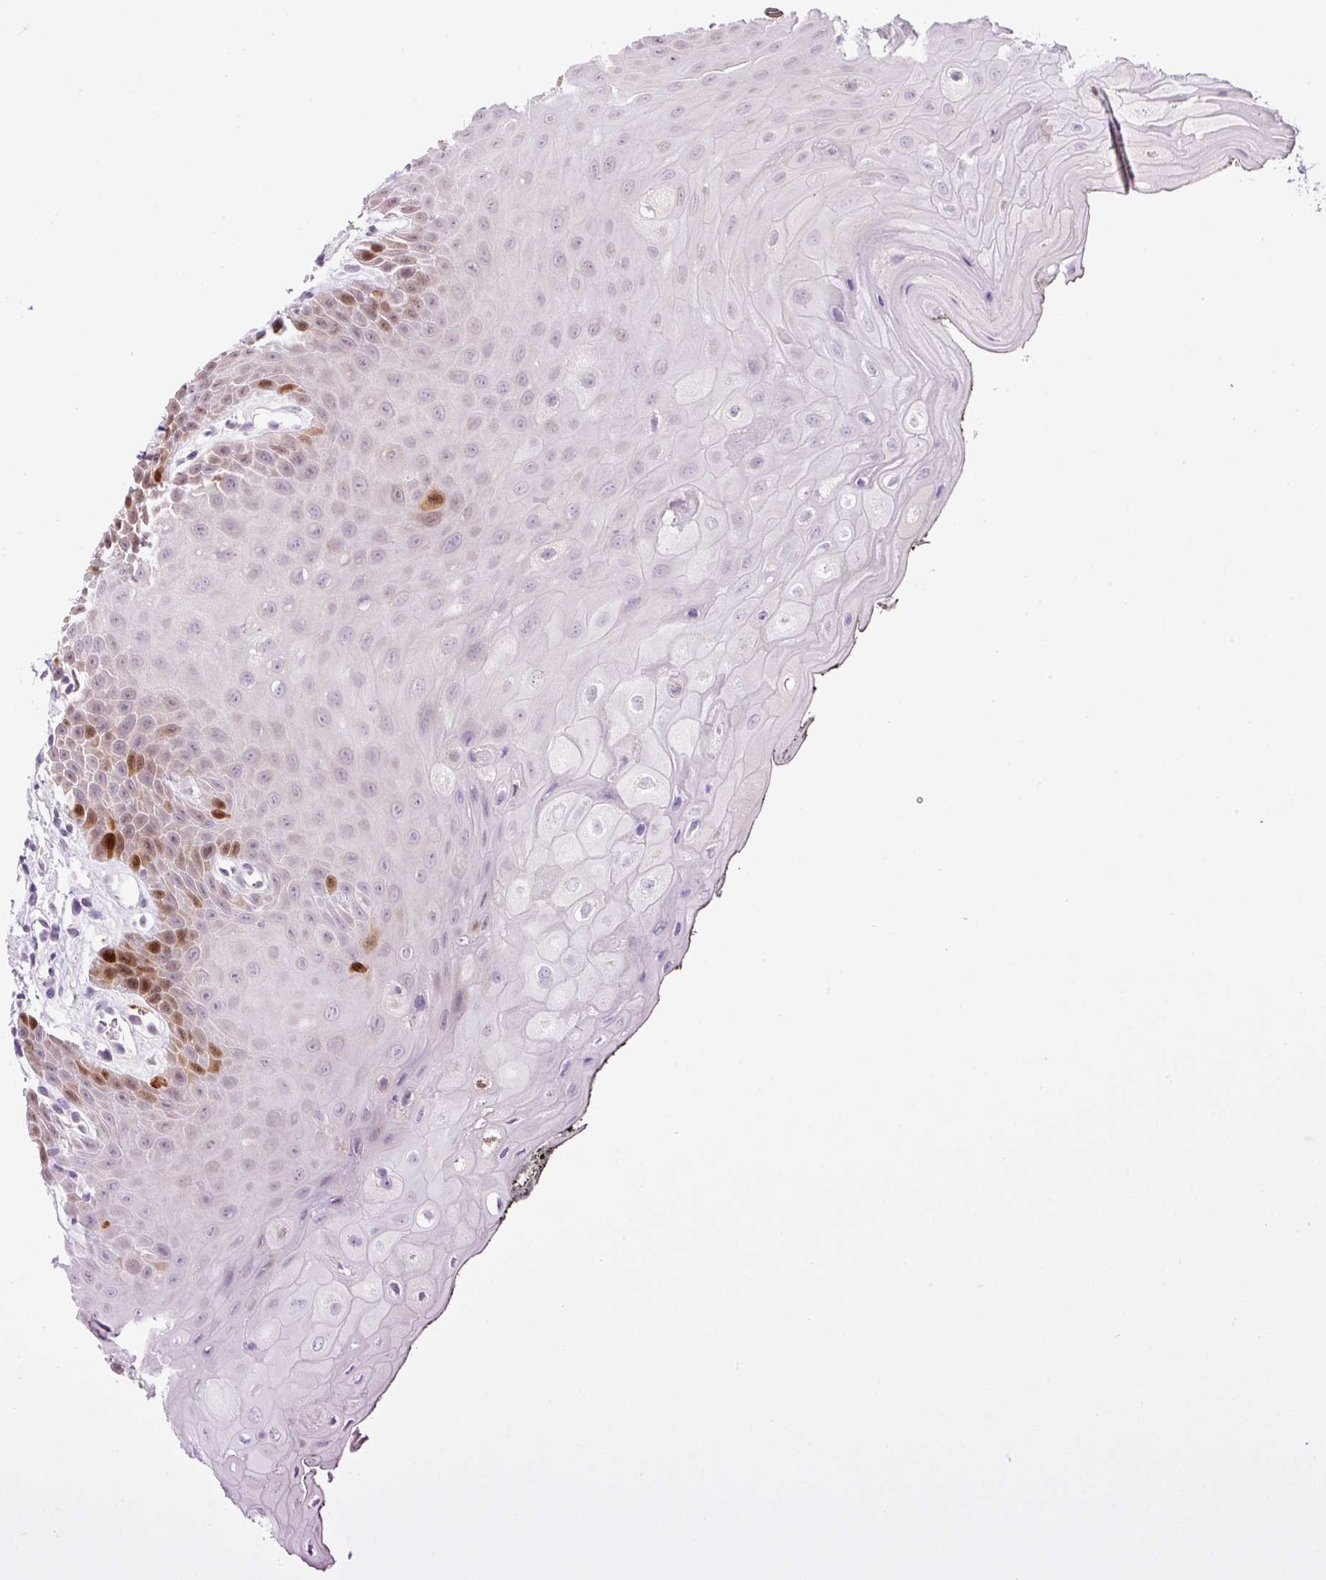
{"staining": {"intensity": "strong", "quantity": "<25%", "location": "cytoplasmic/membranous,nuclear"}, "tissue": "oral mucosa", "cell_type": "Squamous epithelial cells", "image_type": "normal", "snomed": [{"axis": "morphology", "description": "Normal tissue, NOS"}, {"axis": "topography", "description": "Oral tissue"}, {"axis": "topography", "description": "Tounge, NOS"}], "caption": "Unremarkable oral mucosa was stained to show a protein in brown. There is medium levels of strong cytoplasmic/membranous,nuclear expression in about <25% of squamous epithelial cells. (DAB (3,3'-diaminobenzidine) IHC with brightfield microscopy, high magnification).", "gene": "KPNA2", "patient": {"sex": "female", "age": 59}}